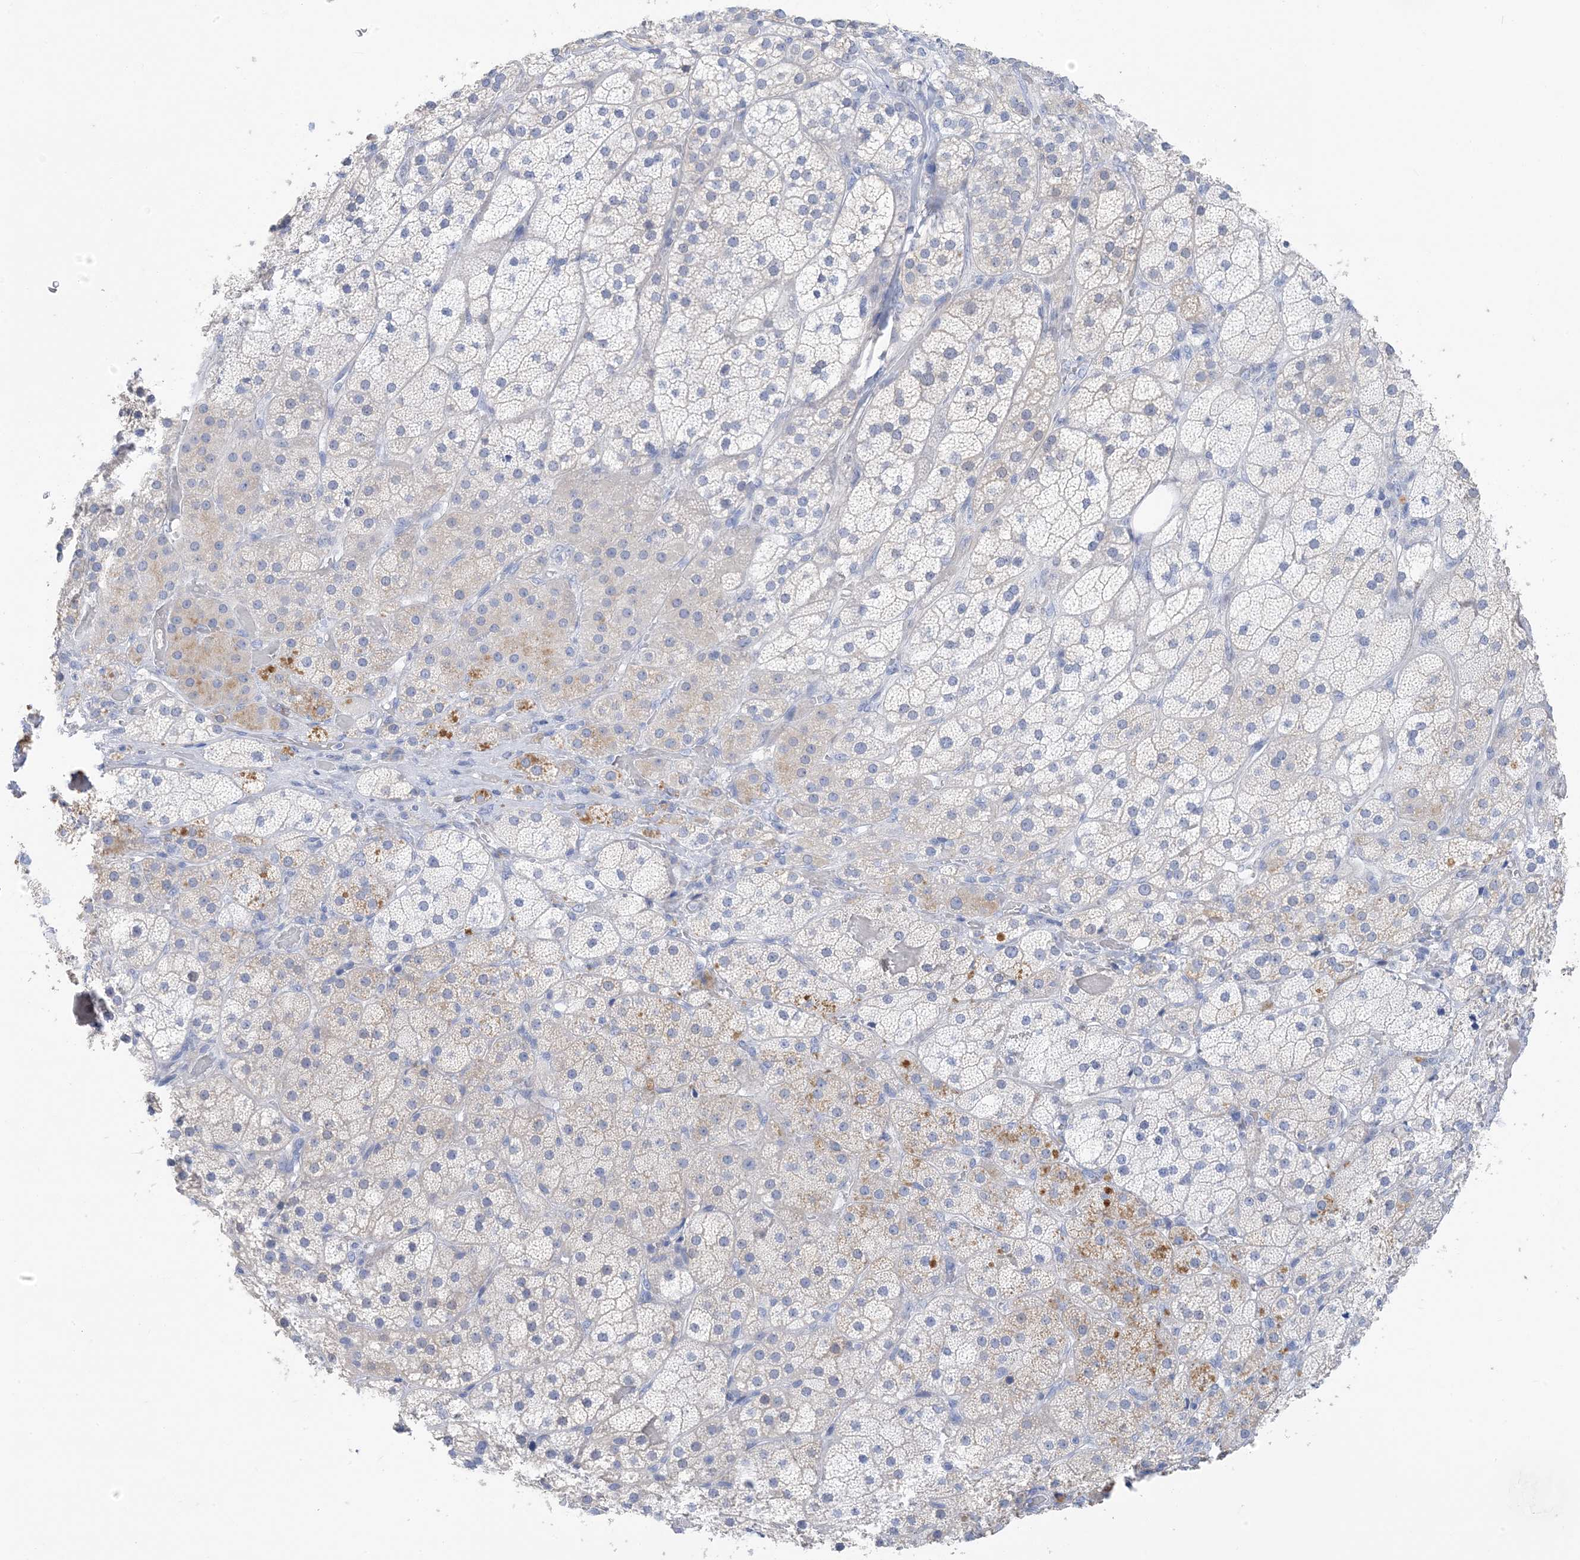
{"staining": {"intensity": "negative", "quantity": "none", "location": "none"}, "tissue": "adrenal gland", "cell_type": "Glandular cells", "image_type": "normal", "snomed": [{"axis": "morphology", "description": "Normal tissue, NOS"}, {"axis": "topography", "description": "Adrenal gland"}], "caption": "An image of human adrenal gland is negative for staining in glandular cells. (DAB IHC, high magnification).", "gene": "SH3YL1", "patient": {"sex": "male", "age": 57}}